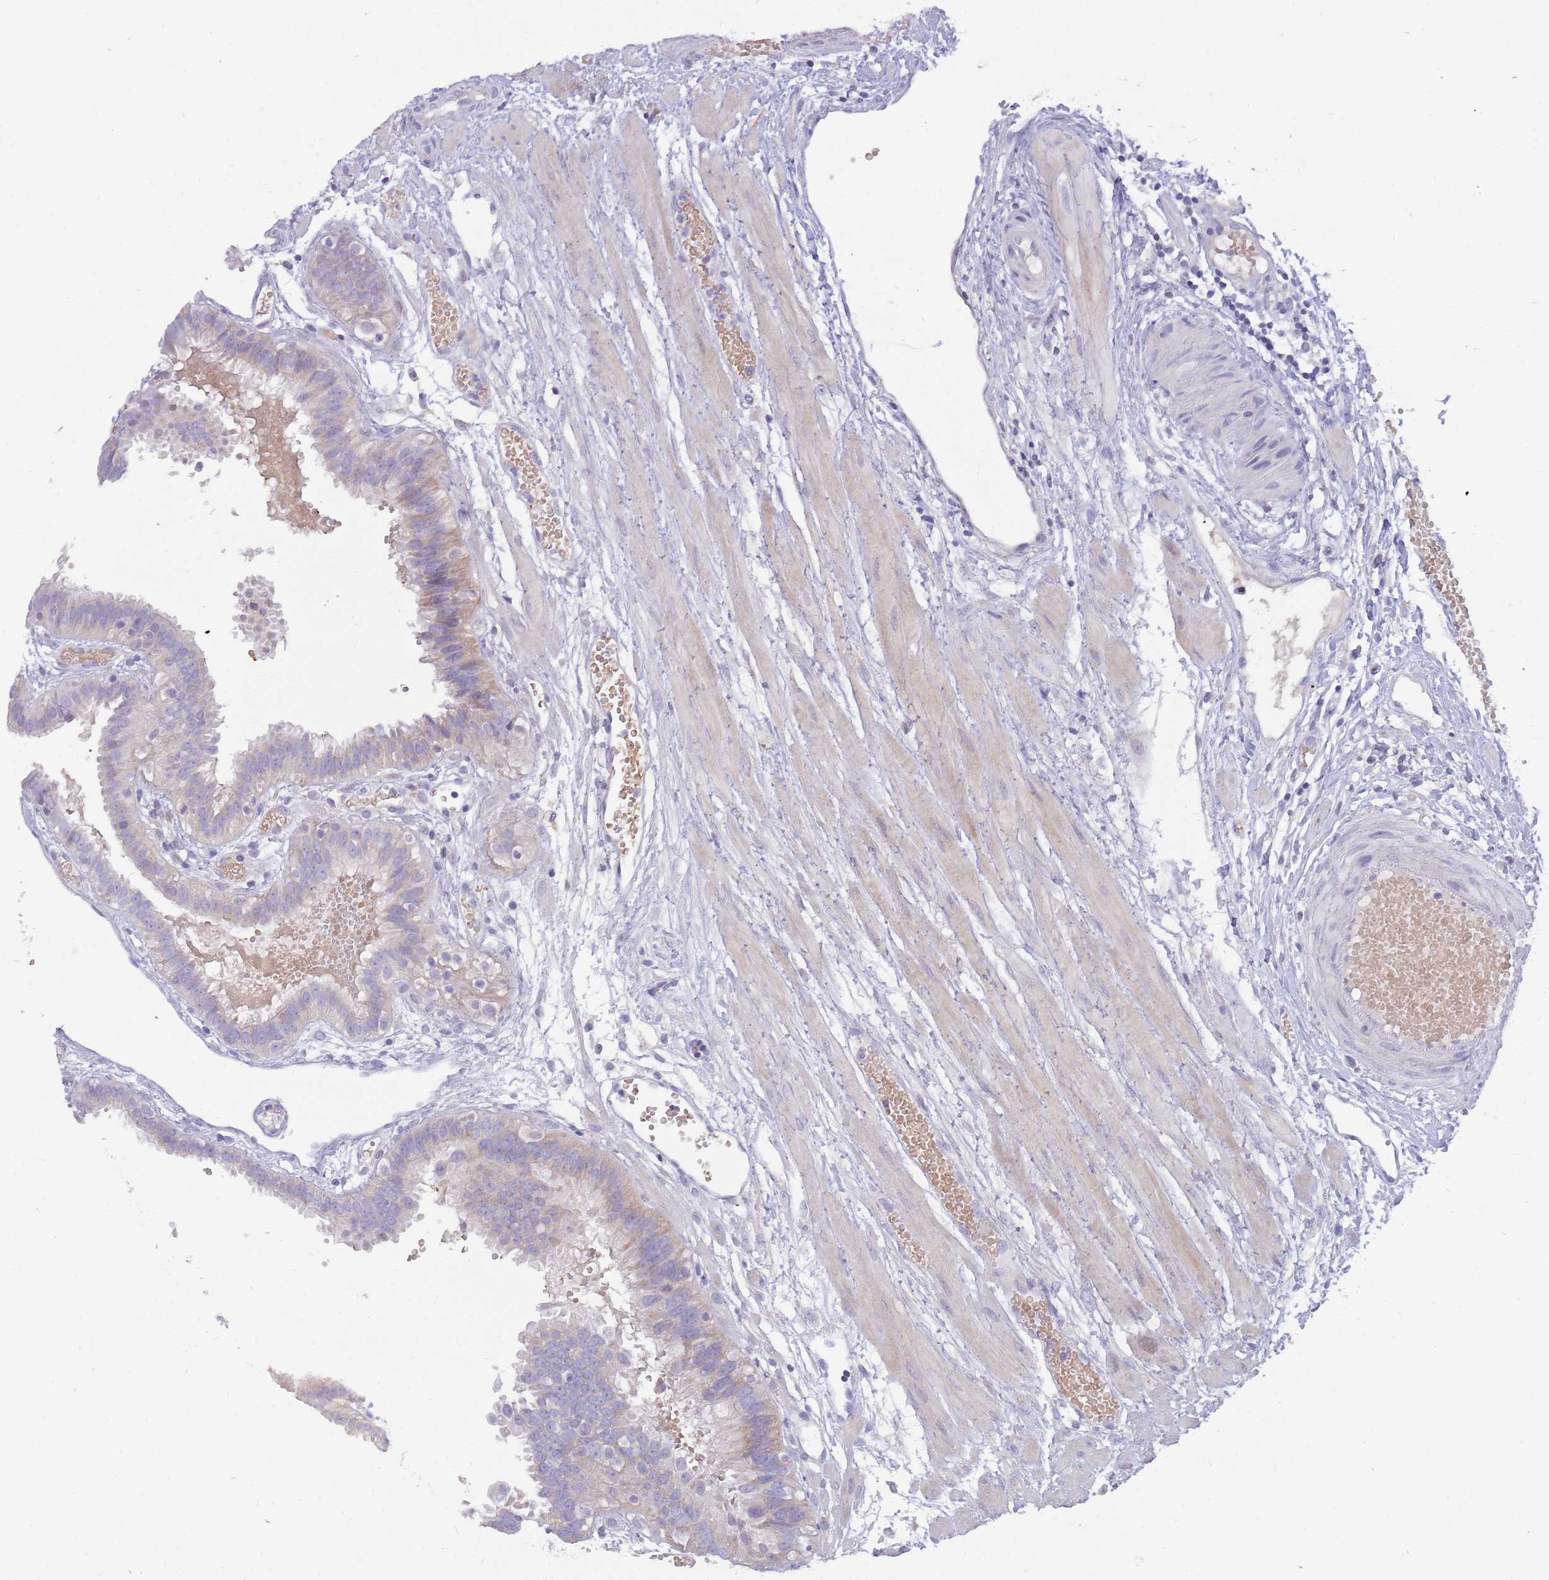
{"staining": {"intensity": "weak", "quantity": "<25%", "location": "cytoplasmic/membranous"}, "tissue": "fallopian tube", "cell_type": "Glandular cells", "image_type": "normal", "snomed": [{"axis": "morphology", "description": "Normal tissue, NOS"}, {"axis": "topography", "description": "Fallopian tube"}], "caption": "This is an immunohistochemistry micrograph of normal human fallopian tube. There is no staining in glandular cells.", "gene": "DDHD1", "patient": {"sex": "female", "age": 37}}